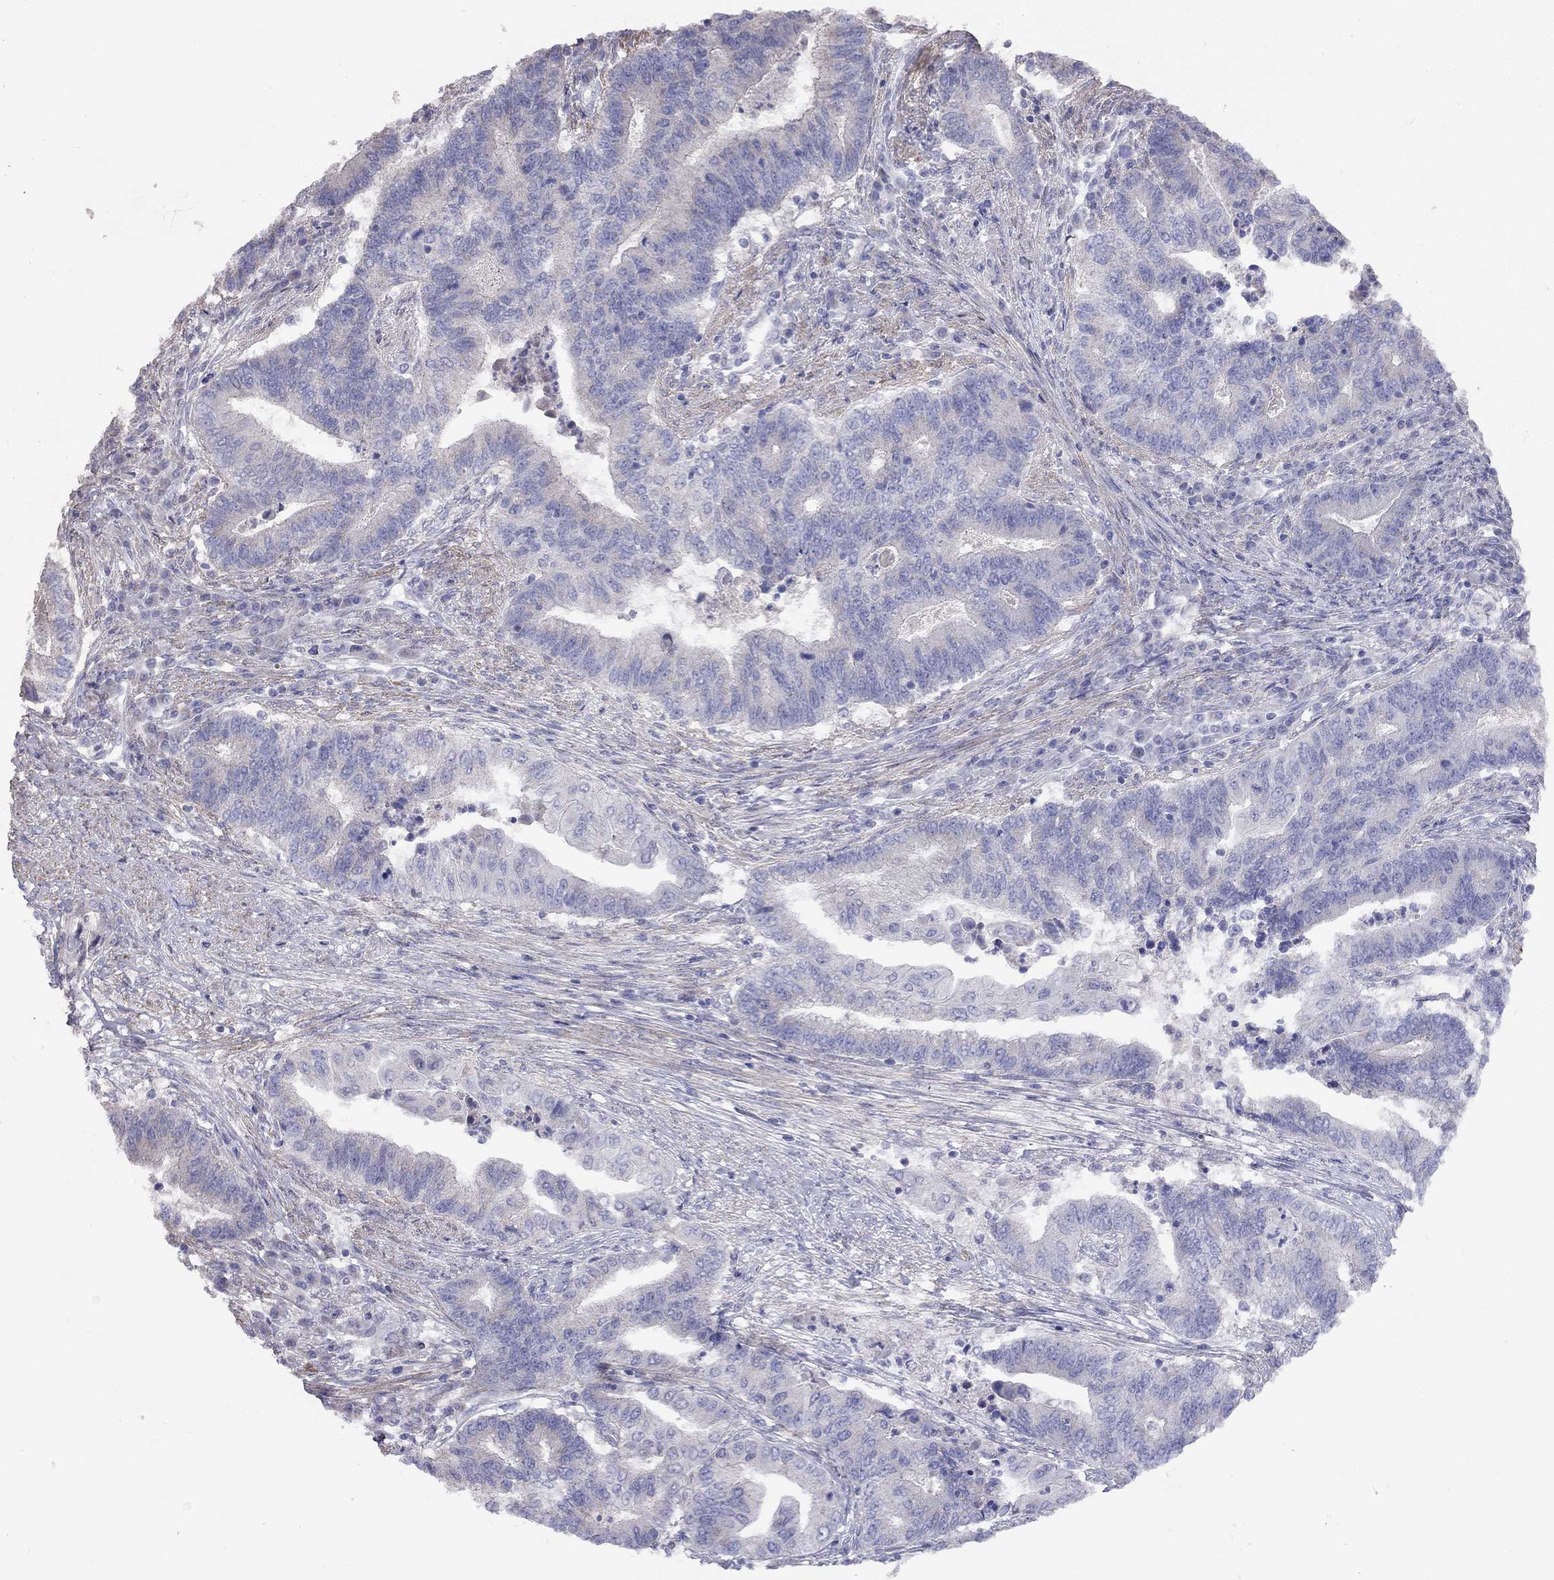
{"staining": {"intensity": "negative", "quantity": "none", "location": "none"}, "tissue": "endometrial cancer", "cell_type": "Tumor cells", "image_type": "cancer", "snomed": [{"axis": "morphology", "description": "Adenocarcinoma, NOS"}, {"axis": "topography", "description": "Uterus"}, {"axis": "topography", "description": "Endometrium"}], "caption": "Image shows no protein expression in tumor cells of adenocarcinoma (endometrial) tissue.", "gene": "SYTL2", "patient": {"sex": "female", "age": 54}}